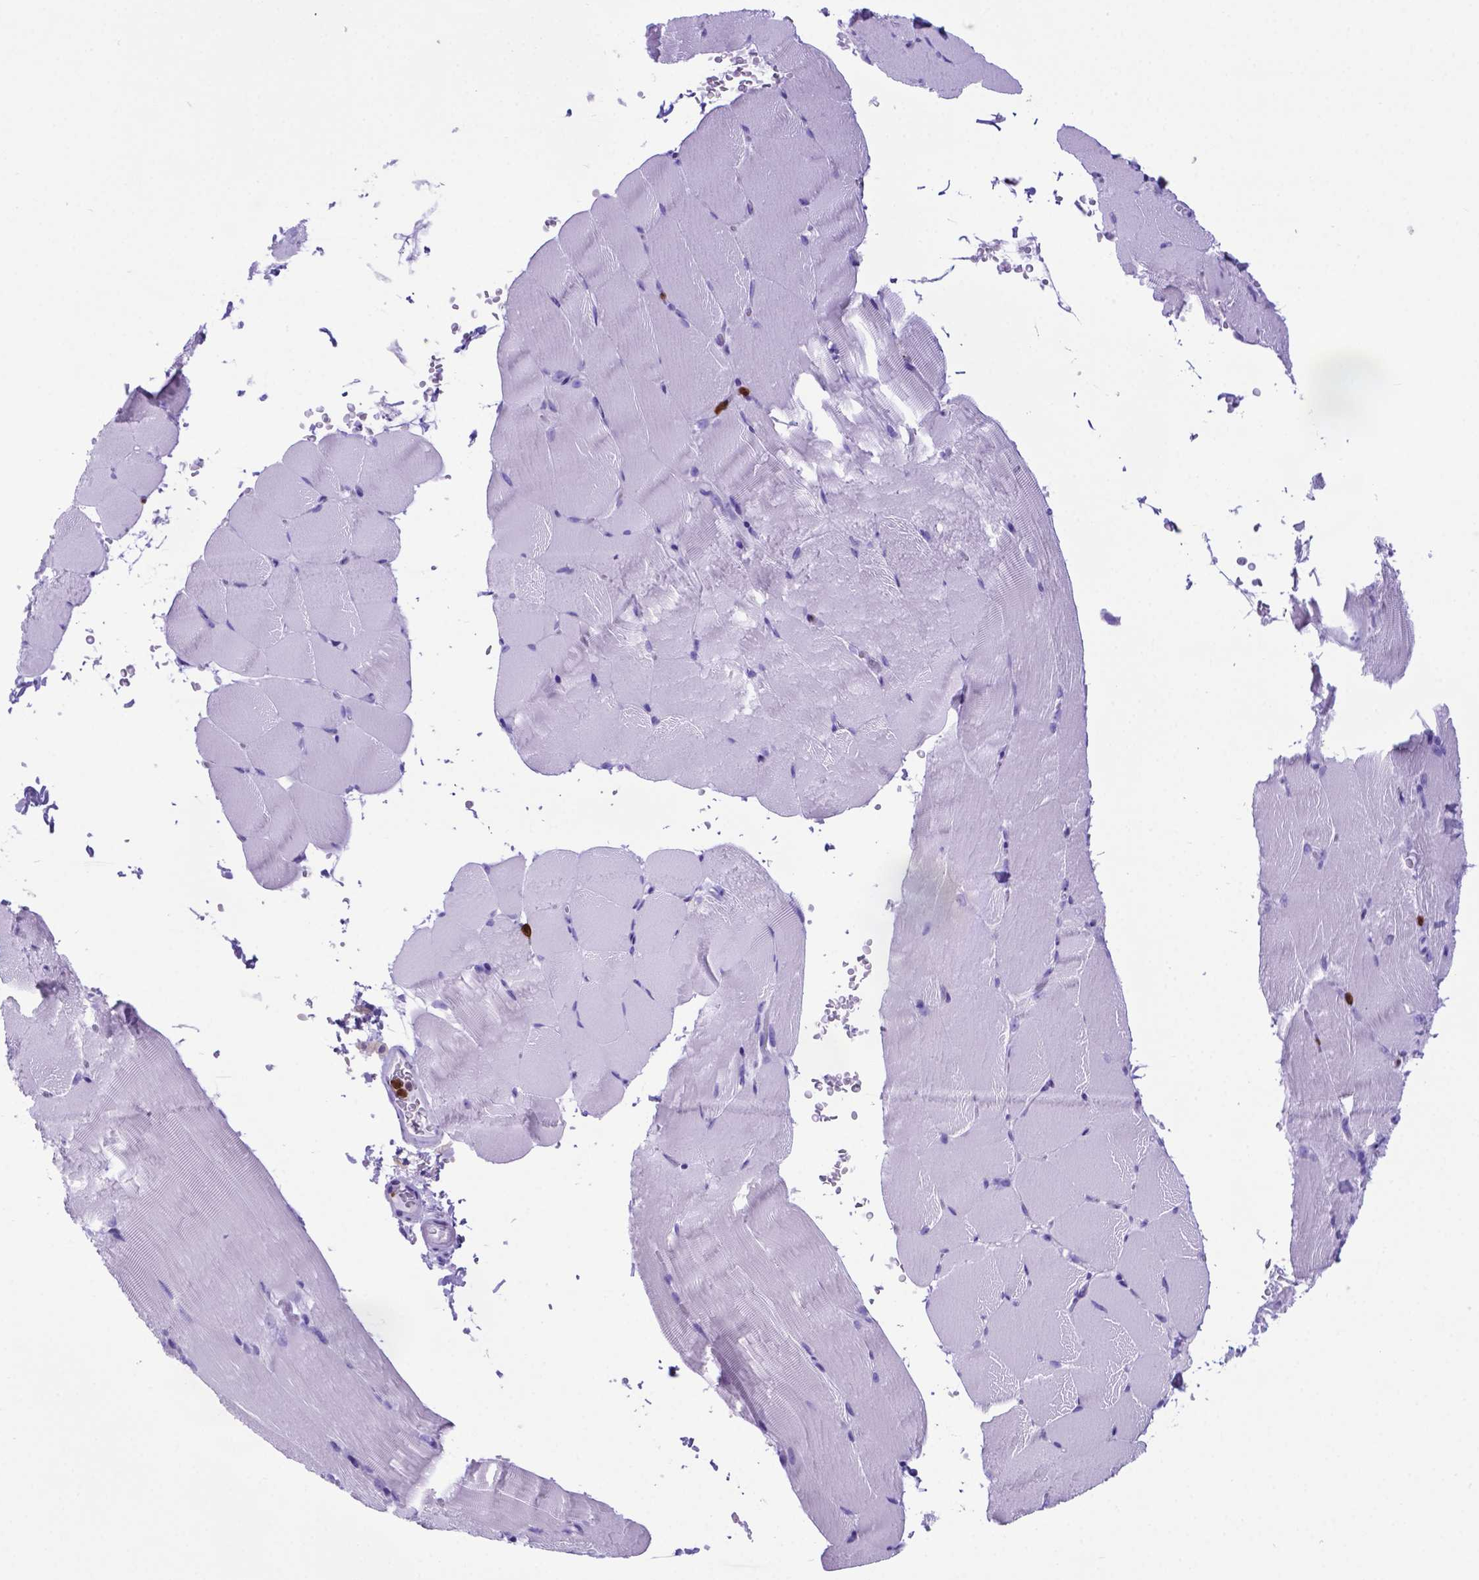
{"staining": {"intensity": "negative", "quantity": "none", "location": "none"}, "tissue": "skeletal muscle", "cell_type": "Myocytes", "image_type": "normal", "snomed": [{"axis": "morphology", "description": "Normal tissue, NOS"}, {"axis": "topography", "description": "Skeletal muscle"}], "caption": "Protein analysis of unremarkable skeletal muscle demonstrates no significant expression in myocytes. (DAB IHC, high magnification).", "gene": "LZTR1", "patient": {"sex": "female", "age": 37}}